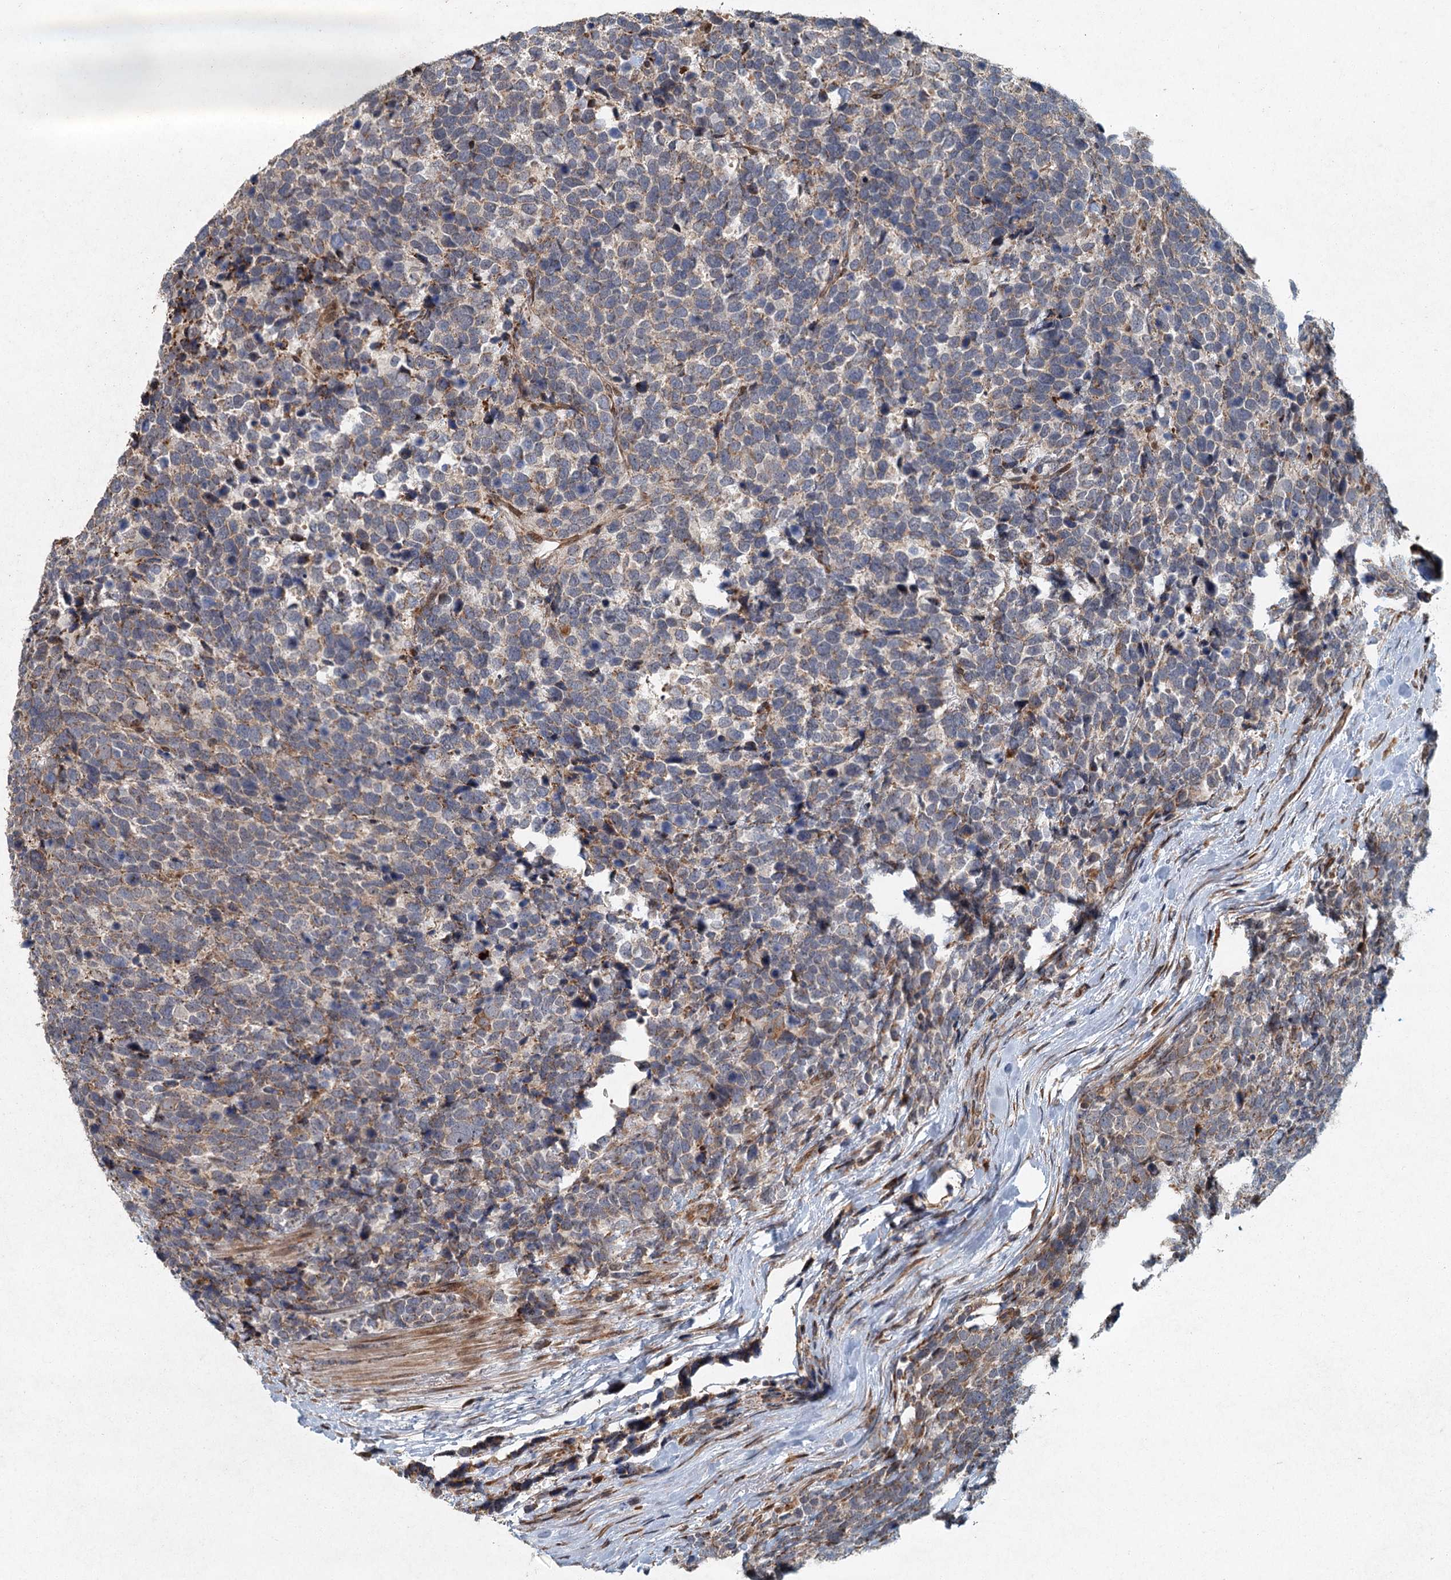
{"staining": {"intensity": "weak", "quantity": "25%-75%", "location": "cytoplasmic/membranous"}, "tissue": "urothelial cancer", "cell_type": "Tumor cells", "image_type": "cancer", "snomed": [{"axis": "morphology", "description": "Urothelial carcinoma, High grade"}, {"axis": "topography", "description": "Urinary bladder"}], "caption": "The immunohistochemical stain highlights weak cytoplasmic/membranous positivity in tumor cells of urothelial carcinoma (high-grade) tissue. The protein of interest is shown in brown color, while the nuclei are stained blue.", "gene": "SRPX2", "patient": {"sex": "female", "age": 82}}